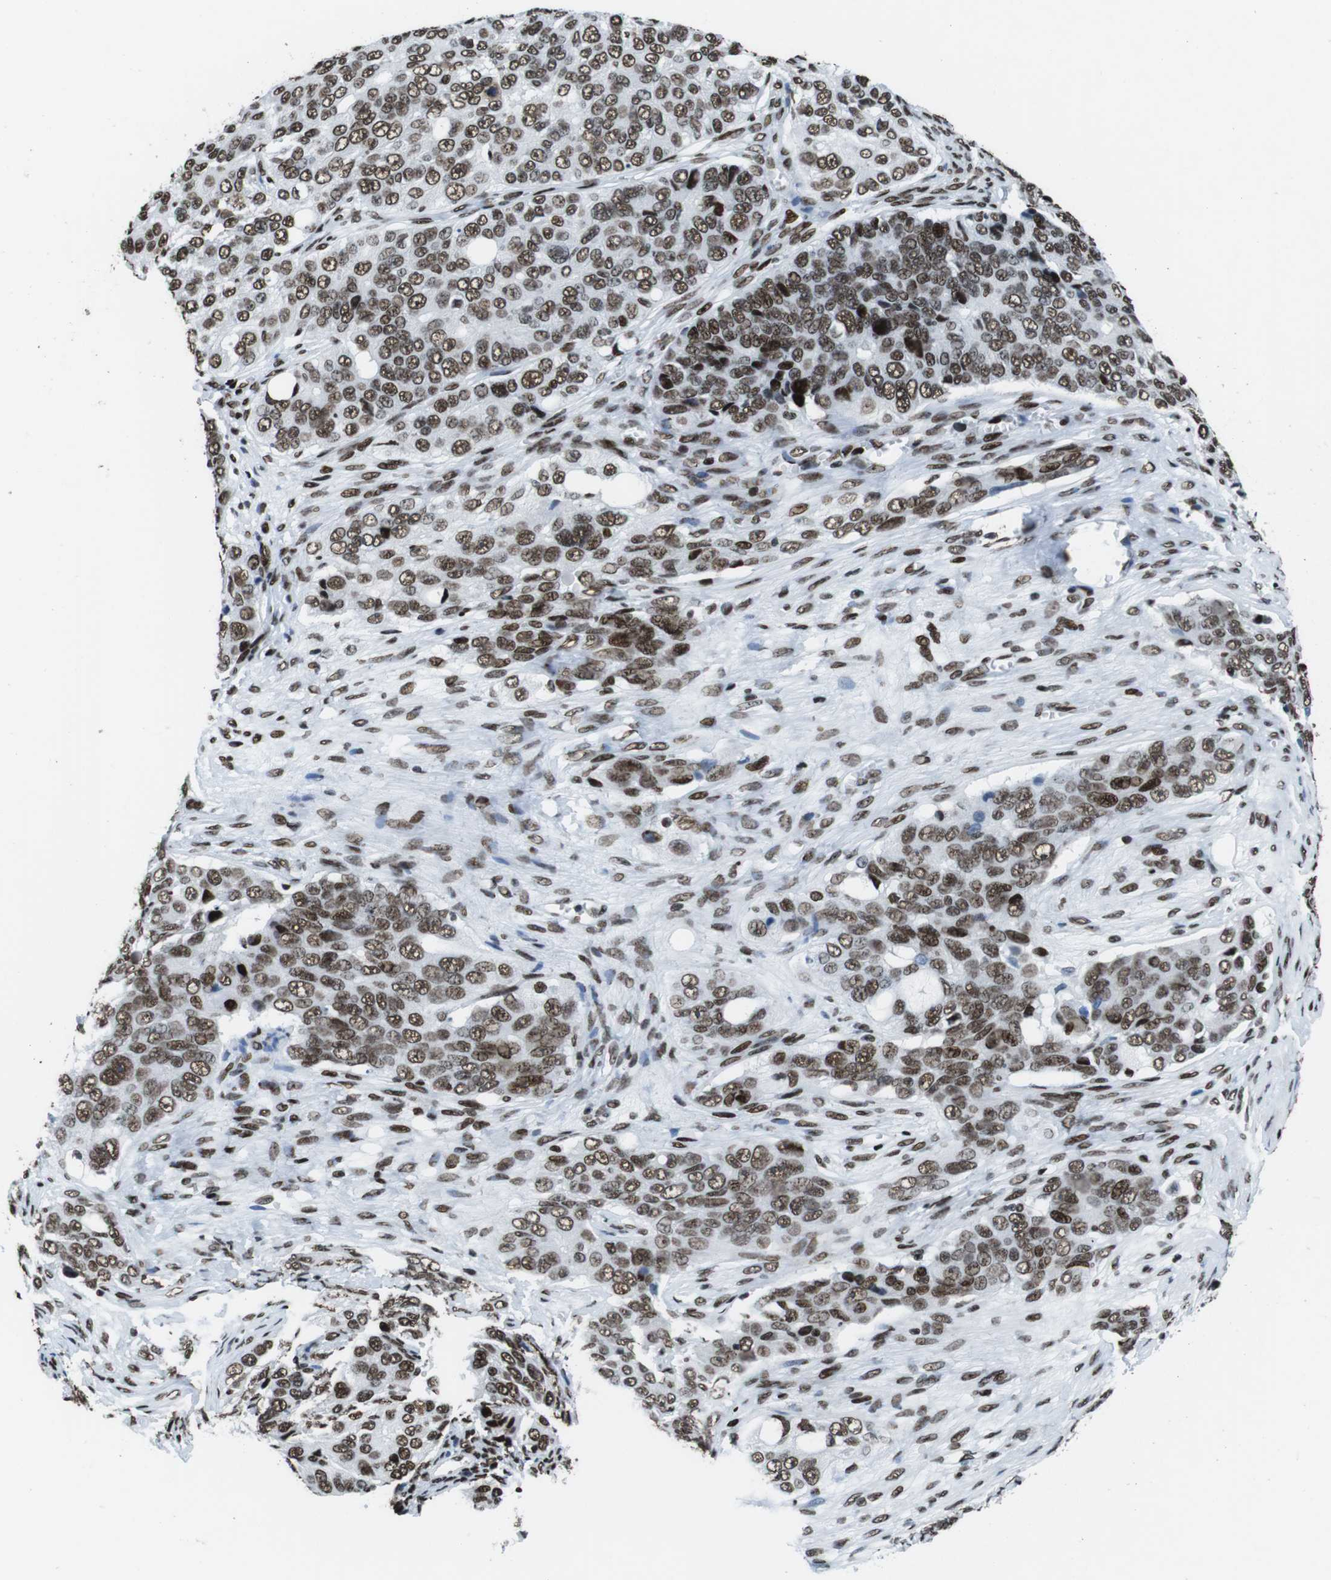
{"staining": {"intensity": "moderate", "quantity": ">75%", "location": "nuclear"}, "tissue": "ovarian cancer", "cell_type": "Tumor cells", "image_type": "cancer", "snomed": [{"axis": "morphology", "description": "Carcinoma, endometroid"}, {"axis": "topography", "description": "Ovary"}], "caption": "Tumor cells demonstrate moderate nuclear positivity in approximately >75% of cells in ovarian cancer. Ihc stains the protein in brown and the nuclei are stained blue.", "gene": "CITED2", "patient": {"sex": "female", "age": 51}}